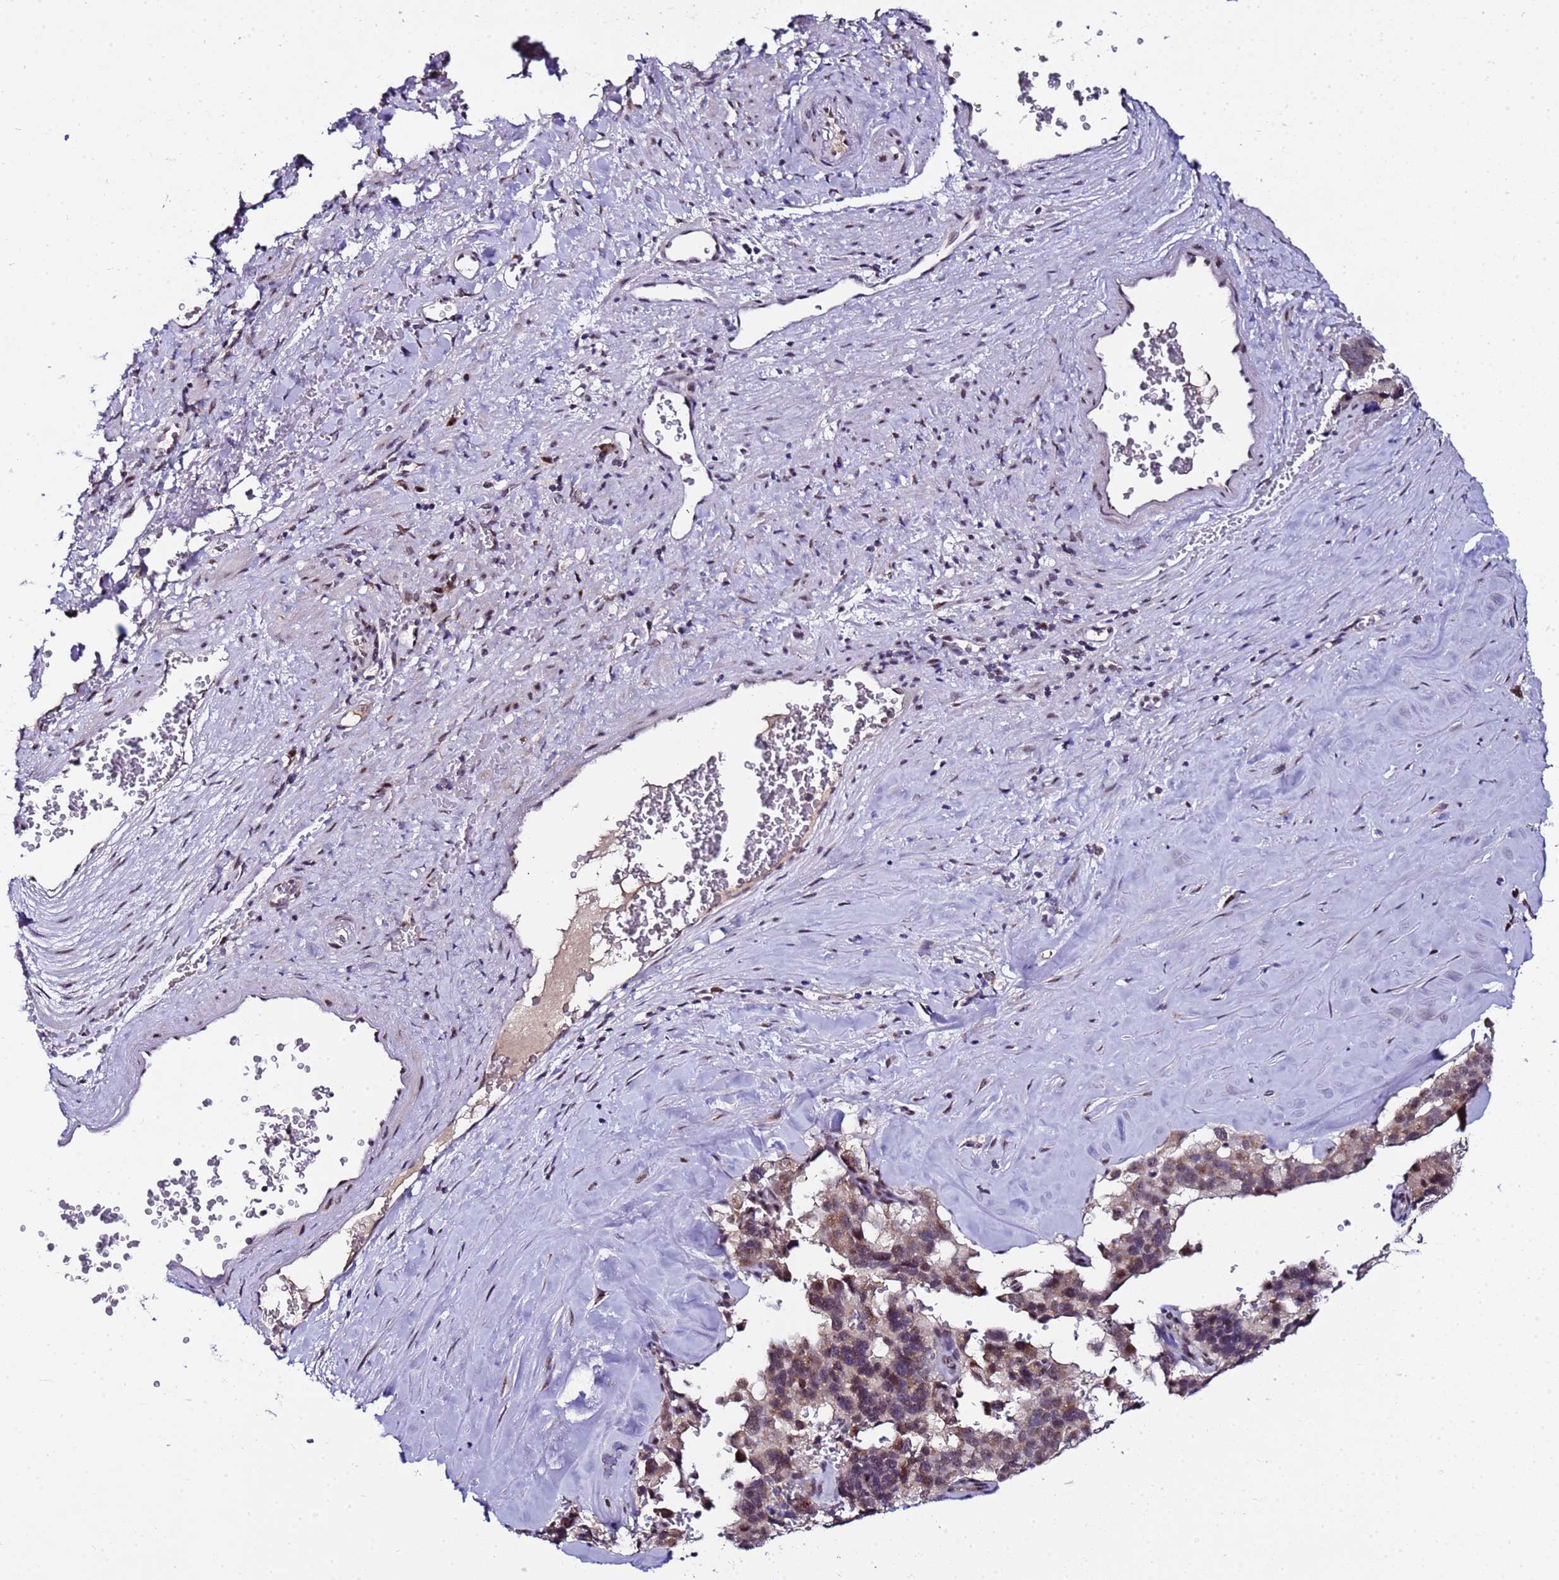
{"staining": {"intensity": "moderate", "quantity": "<25%", "location": "cytoplasmic/membranous"}, "tissue": "pancreatic cancer", "cell_type": "Tumor cells", "image_type": "cancer", "snomed": [{"axis": "morphology", "description": "Adenocarcinoma, NOS"}, {"axis": "topography", "description": "Pancreas"}], "caption": "Immunohistochemistry (DAB (3,3'-diaminobenzidine)) staining of adenocarcinoma (pancreatic) shows moderate cytoplasmic/membranous protein staining in approximately <25% of tumor cells.", "gene": "C19orf47", "patient": {"sex": "male", "age": 65}}